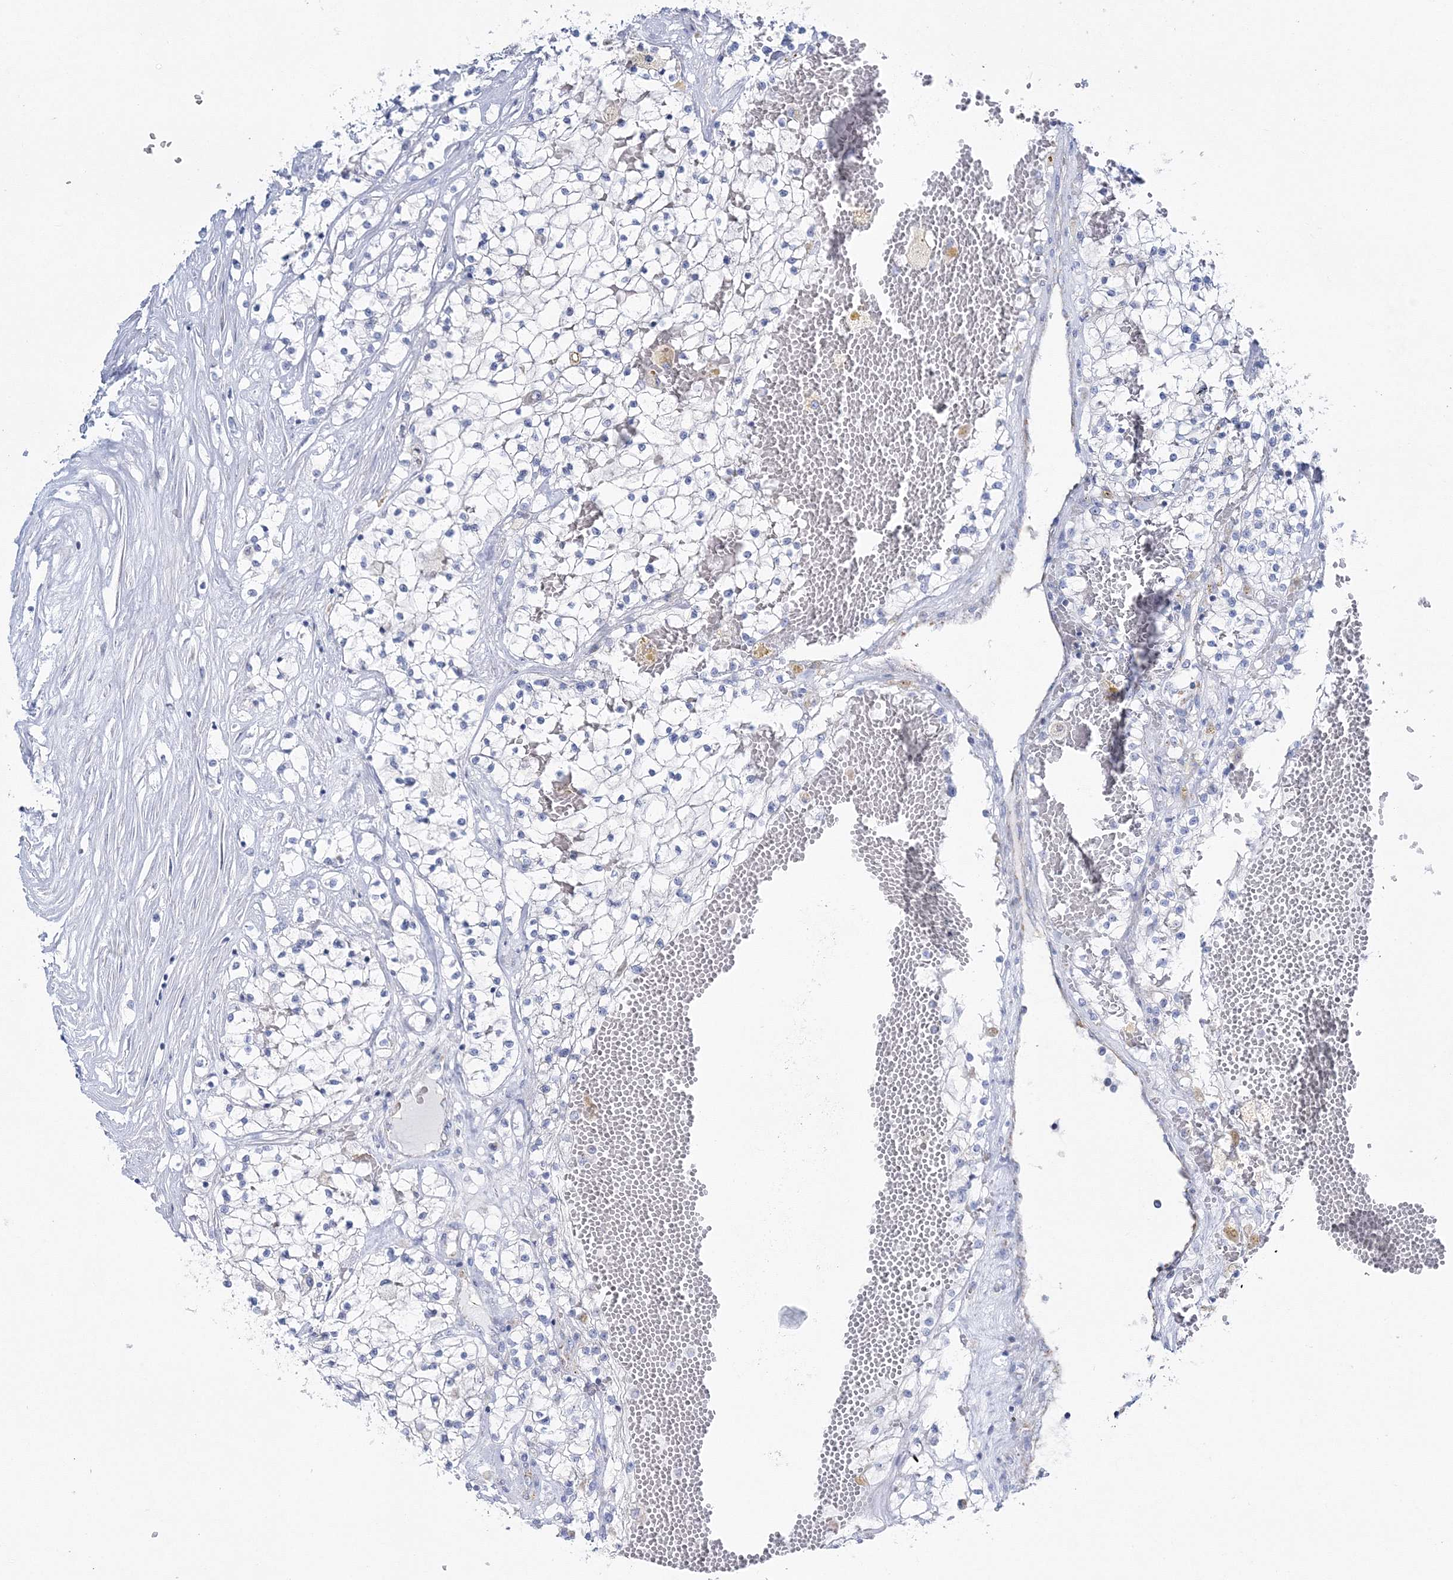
{"staining": {"intensity": "negative", "quantity": "none", "location": "none"}, "tissue": "renal cancer", "cell_type": "Tumor cells", "image_type": "cancer", "snomed": [{"axis": "morphology", "description": "Normal tissue, NOS"}, {"axis": "morphology", "description": "Adenocarcinoma, NOS"}, {"axis": "topography", "description": "Kidney"}], "caption": "Image shows no protein expression in tumor cells of renal adenocarcinoma tissue.", "gene": "HIBCH", "patient": {"sex": "male", "age": 68}}